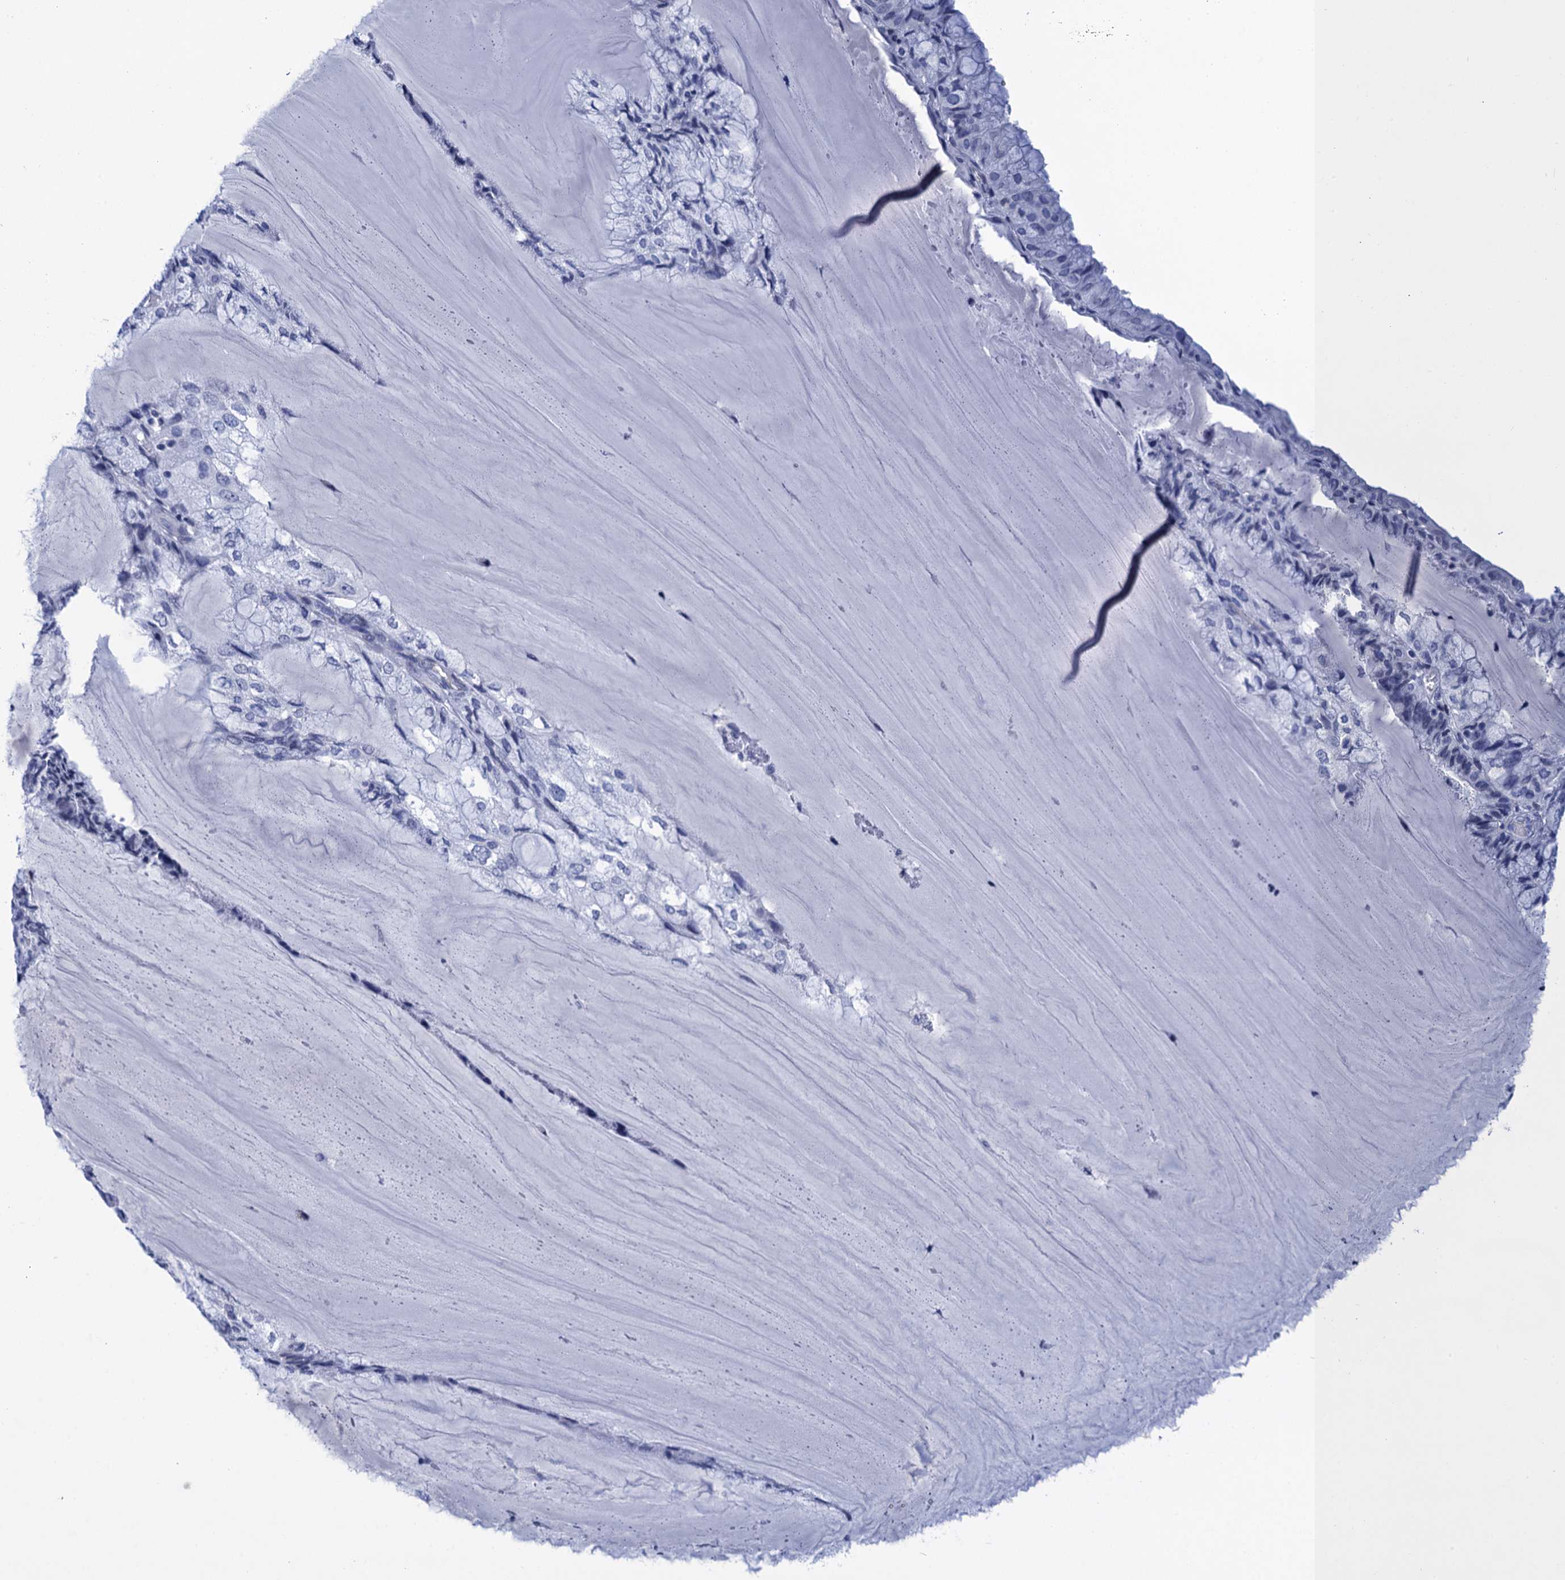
{"staining": {"intensity": "negative", "quantity": "none", "location": "none"}, "tissue": "endometrial cancer", "cell_type": "Tumor cells", "image_type": "cancer", "snomed": [{"axis": "morphology", "description": "Adenocarcinoma, NOS"}, {"axis": "topography", "description": "Endometrium"}], "caption": "Immunohistochemistry micrograph of endometrial adenocarcinoma stained for a protein (brown), which demonstrates no expression in tumor cells.", "gene": "METTL25", "patient": {"sex": "female", "age": 81}}